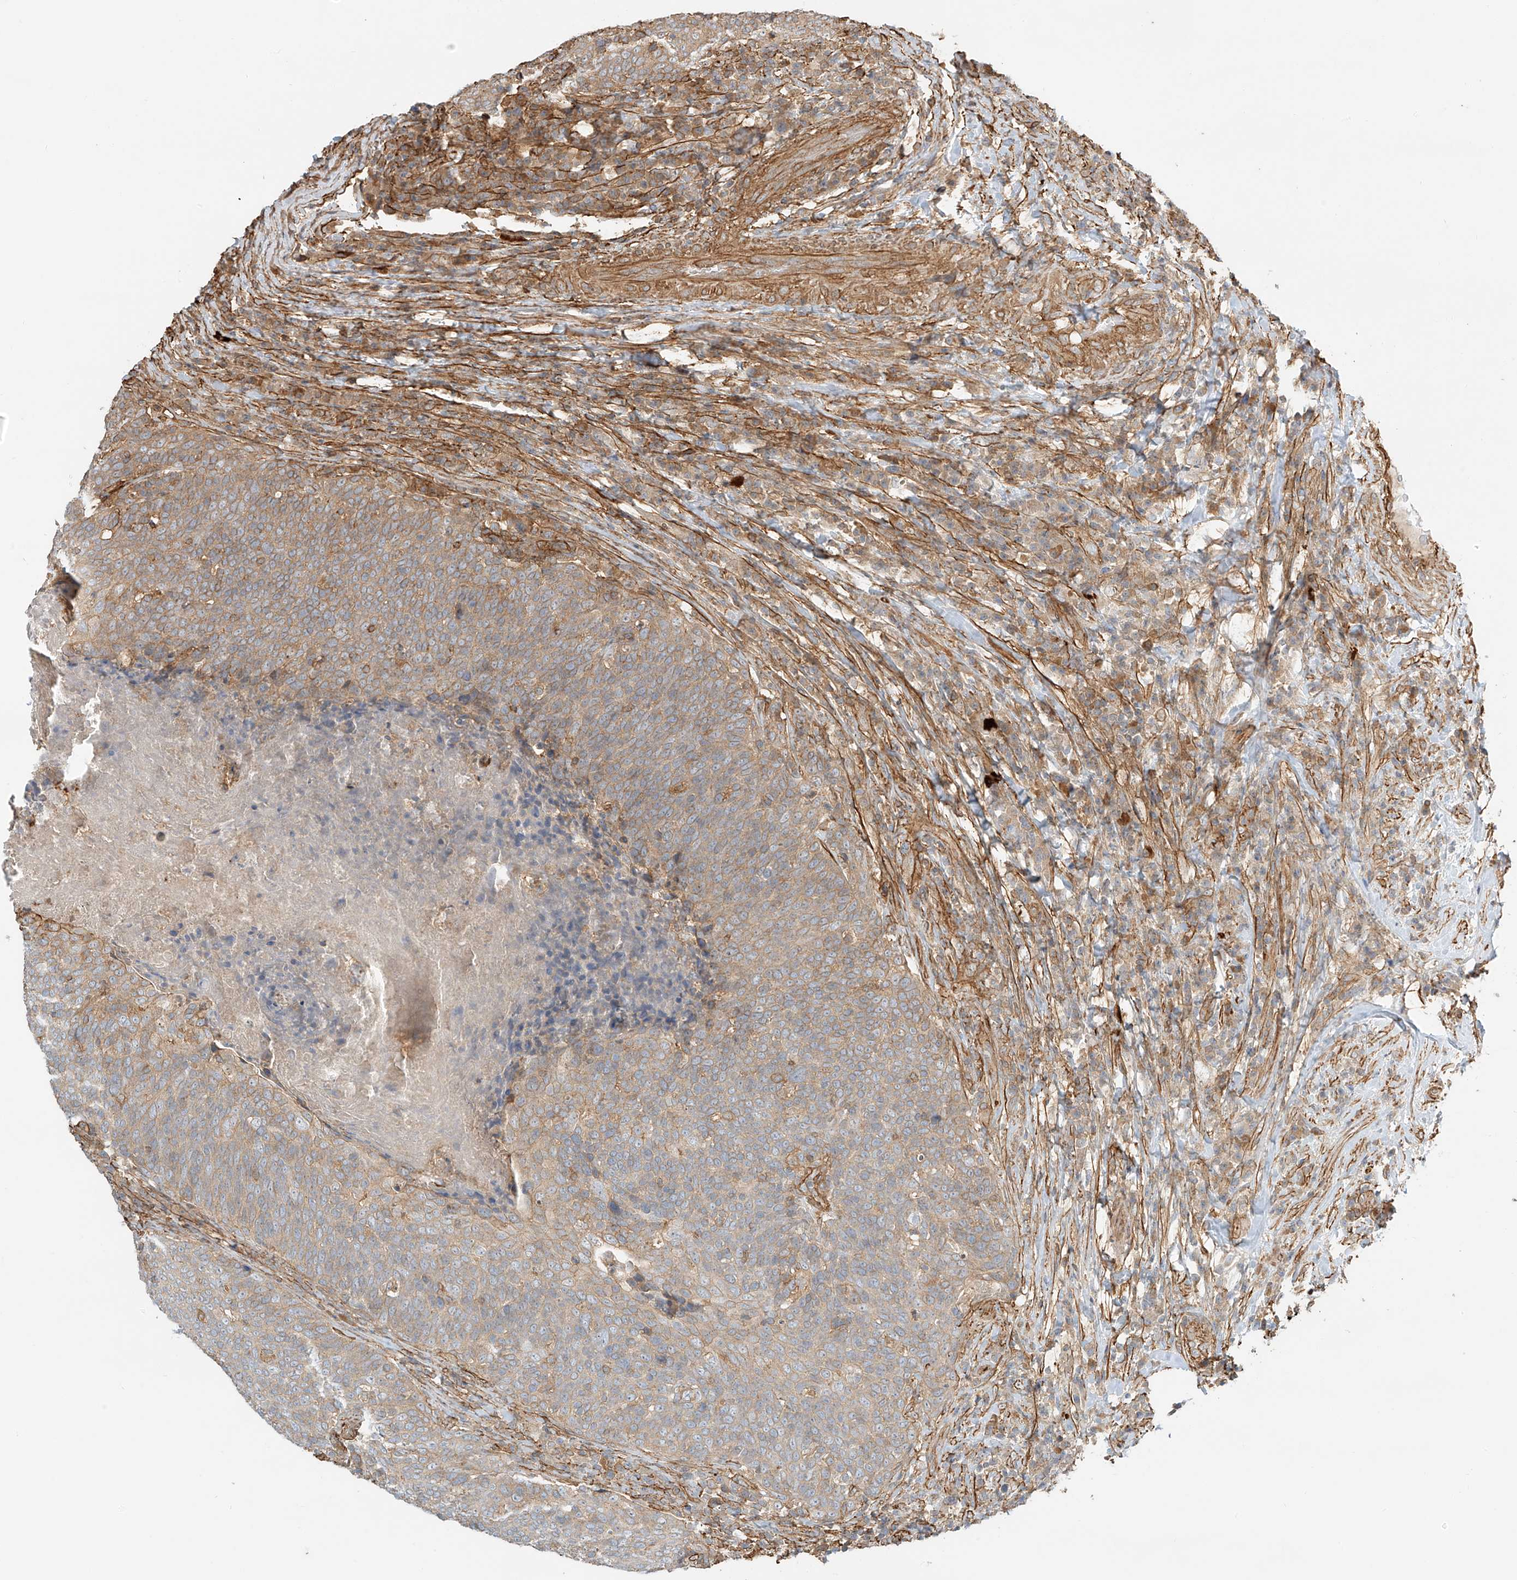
{"staining": {"intensity": "moderate", "quantity": "25%-75%", "location": "cytoplasmic/membranous"}, "tissue": "head and neck cancer", "cell_type": "Tumor cells", "image_type": "cancer", "snomed": [{"axis": "morphology", "description": "Squamous cell carcinoma, NOS"}, {"axis": "morphology", "description": "Squamous cell carcinoma, metastatic, NOS"}, {"axis": "topography", "description": "Lymph node"}, {"axis": "topography", "description": "Head-Neck"}], "caption": "DAB (3,3'-diaminobenzidine) immunohistochemical staining of human head and neck squamous cell carcinoma reveals moderate cytoplasmic/membranous protein expression in approximately 25%-75% of tumor cells. (Brightfield microscopy of DAB IHC at high magnification).", "gene": "CSMD3", "patient": {"sex": "male", "age": 62}}